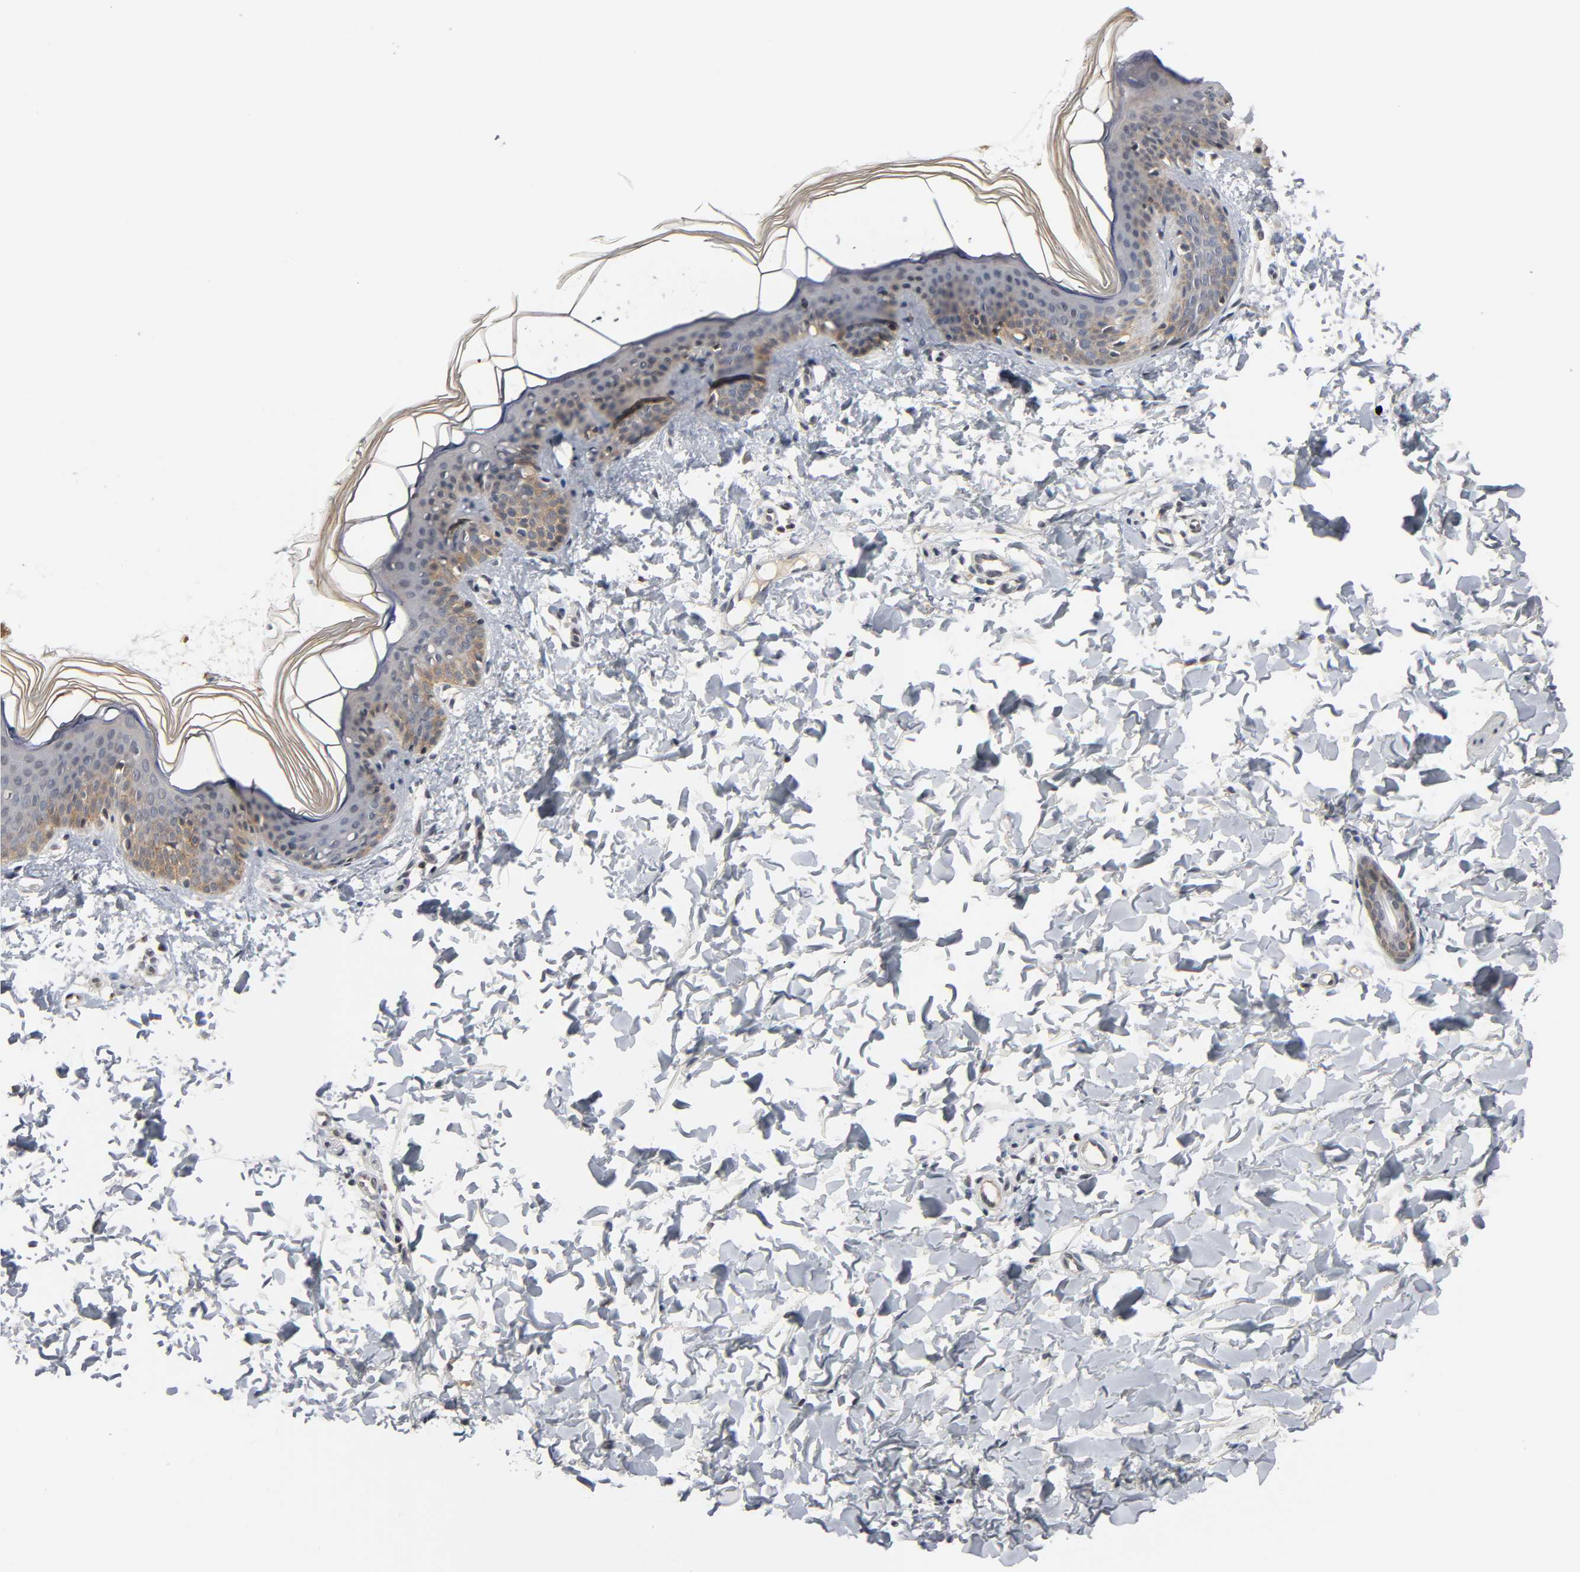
{"staining": {"intensity": "weak", "quantity": "25%-75%", "location": "nuclear"}, "tissue": "skin", "cell_type": "Fibroblasts", "image_type": "normal", "snomed": [{"axis": "morphology", "description": "Normal tissue, NOS"}, {"axis": "topography", "description": "Skin"}], "caption": "Immunohistochemical staining of unremarkable skin reveals low levels of weak nuclear positivity in approximately 25%-75% of fibroblasts.", "gene": "HTR1E", "patient": {"sex": "female", "age": 4}}